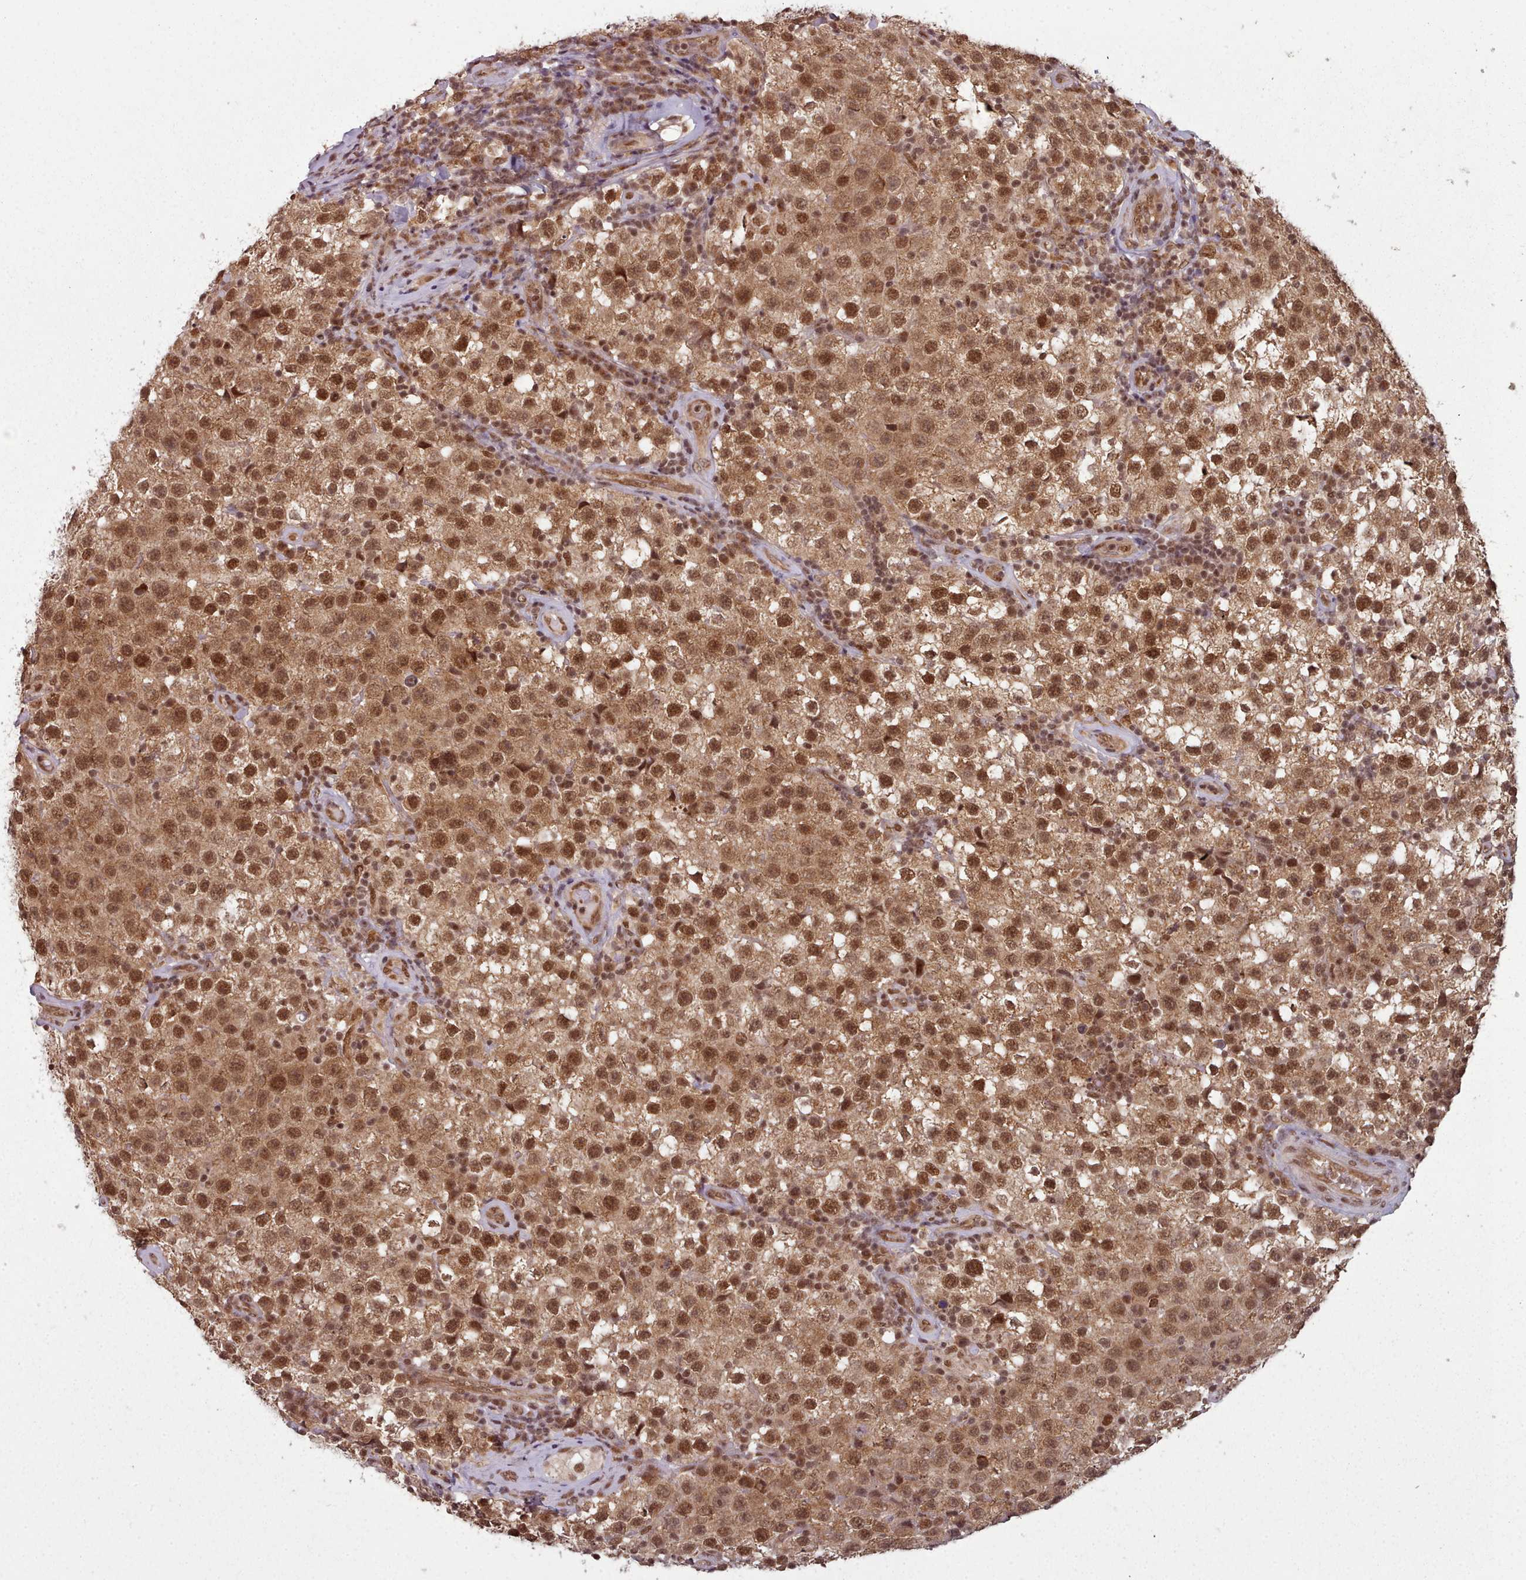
{"staining": {"intensity": "moderate", "quantity": ">75%", "location": "cytoplasmic/membranous,nuclear"}, "tissue": "testis cancer", "cell_type": "Tumor cells", "image_type": "cancer", "snomed": [{"axis": "morphology", "description": "Seminoma, NOS"}, {"axis": "morphology", "description": "Carcinoma, Embryonal, NOS"}, {"axis": "topography", "description": "Testis"}], "caption": "An immunohistochemistry (IHC) photomicrograph of tumor tissue is shown. Protein staining in brown labels moderate cytoplasmic/membranous and nuclear positivity in embryonal carcinoma (testis) within tumor cells. (Stains: DAB (3,3'-diaminobenzidine) in brown, nuclei in blue, Microscopy: brightfield microscopy at high magnification).", "gene": "DHX8", "patient": {"sex": "male", "age": 41}}